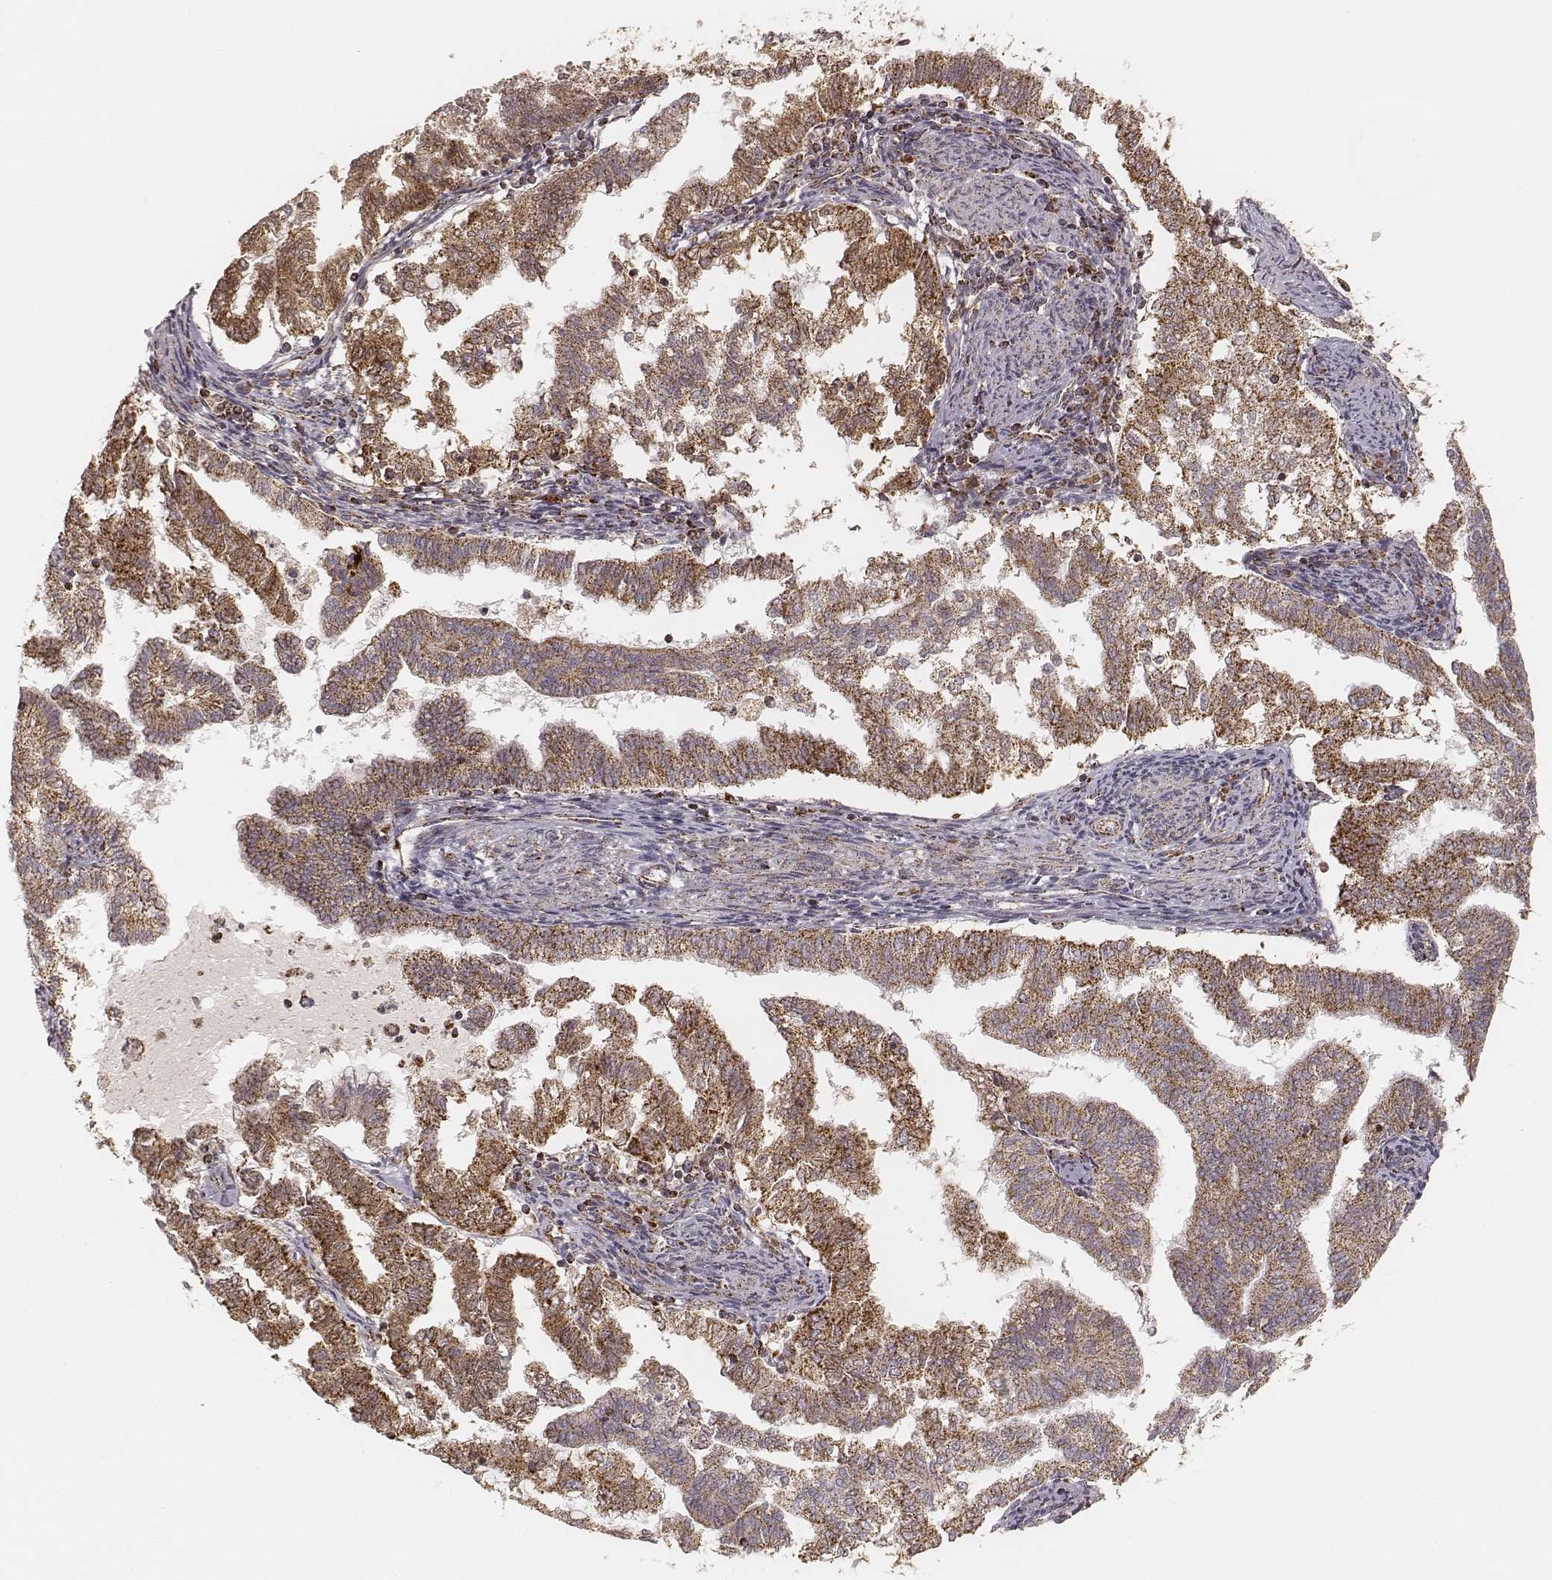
{"staining": {"intensity": "moderate", "quantity": ">75%", "location": "cytoplasmic/membranous"}, "tissue": "endometrial cancer", "cell_type": "Tumor cells", "image_type": "cancer", "snomed": [{"axis": "morphology", "description": "Adenocarcinoma, NOS"}, {"axis": "topography", "description": "Endometrium"}], "caption": "Approximately >75% of tumor cells in human endometrial cancer display moderate cytoplasmic/membranous protein staining as visualized by brown immunohistochemical staining.", "gene": "CS", "patient": {"sex": "female", "age": 79}}